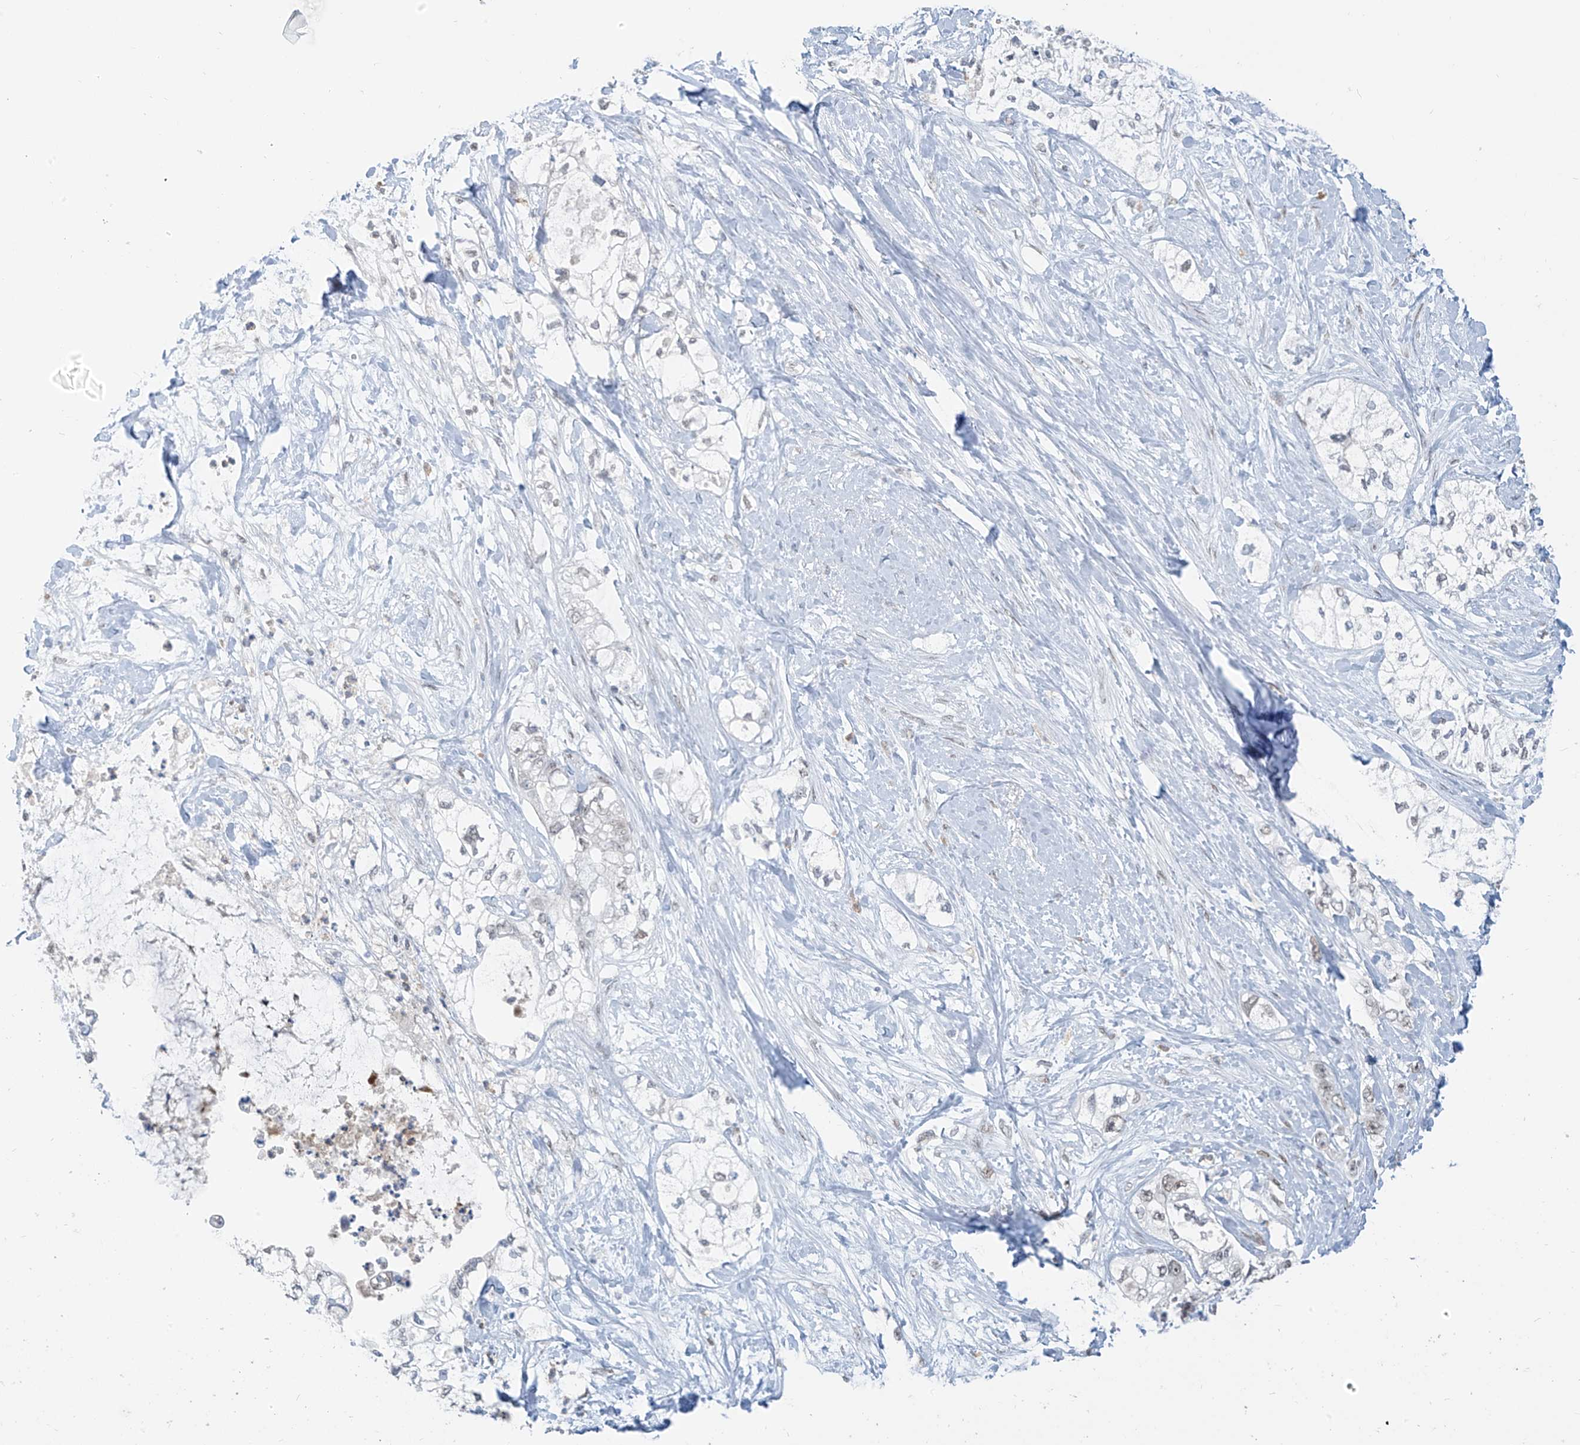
{"staining": {"intensity": "weak", "quantity": "25%-75%", "location": "nuclear"}, "tissue": "pancreatic cancer", "cell_type": "Tumor cells", "image_type": "cancer", "snomed": [{"axis": "morphology", "description": "Adenocarcinoma, NOS"}, {"axis": "topography", "description": "Pancreas"}], "caption": "A micrograph showing weak nuclear positivity in approximately 25%-75% of tumor cells in pancreatic cancer, as visualized by brown immunohistochemical staining.", "gene": "MCM9", "patient": {"sex": "male", "age": 70}}